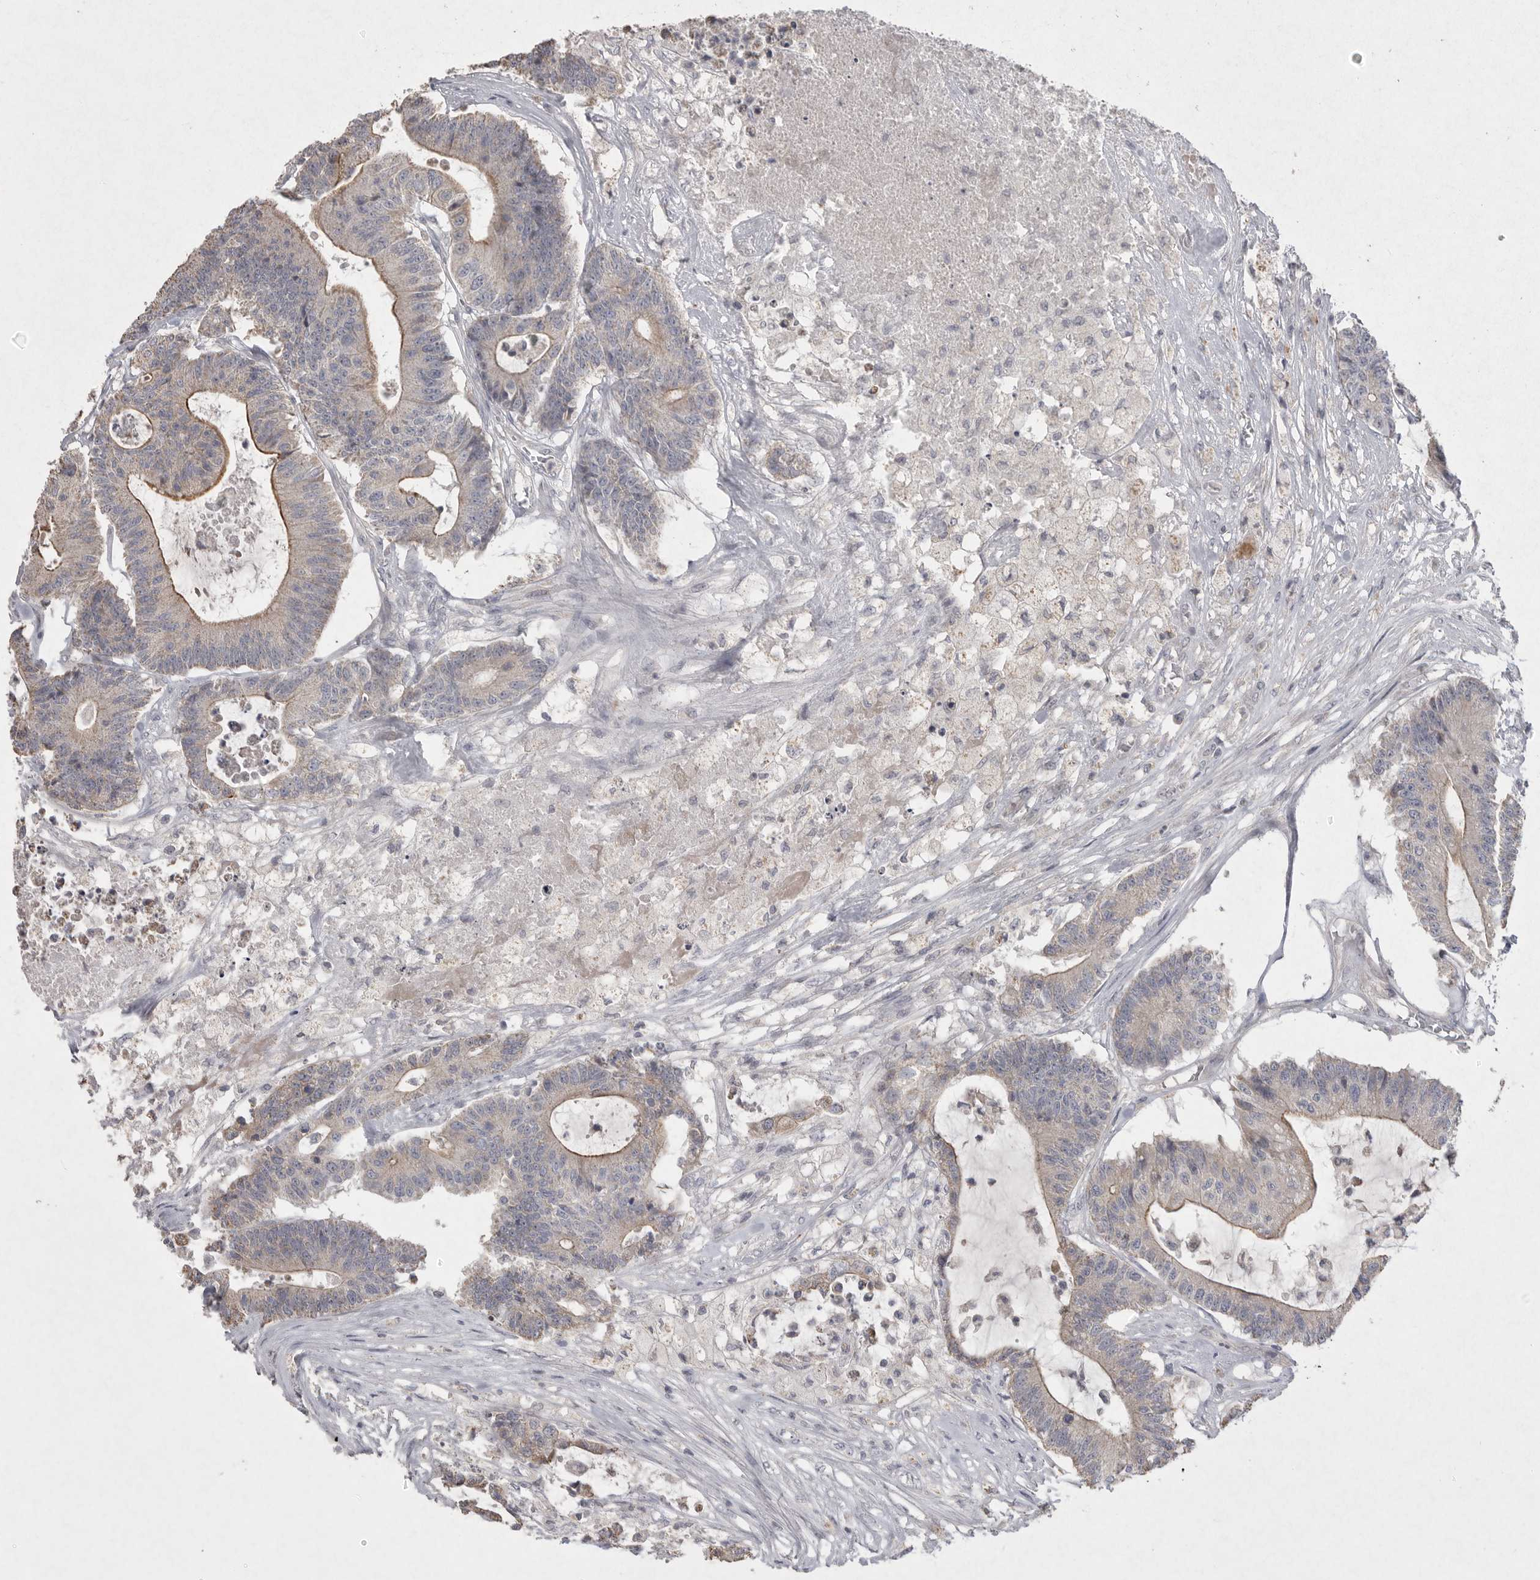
{"staining": {"intensity": "weak", "quantity": "<25%", "location": "cytoplasmic/membranous"}, "tissue": "colorectal cancer", "cell_type": "Tumor cells", "image_type": "cancer", "snomed": [{"axis": "morphology", "description": "Adenocarcinoma, NOS"}, {"axis": "topography", "description": "Colon"}], "caption": "DAB (3,3'-diaminobenzidine) immunohistochemical staining of human colorectal cancer (adenocarcinoma) displays no significant expression in tumor cells.", "gene": "VANGL2", "patient": {"sex": "female", "age": 84}}